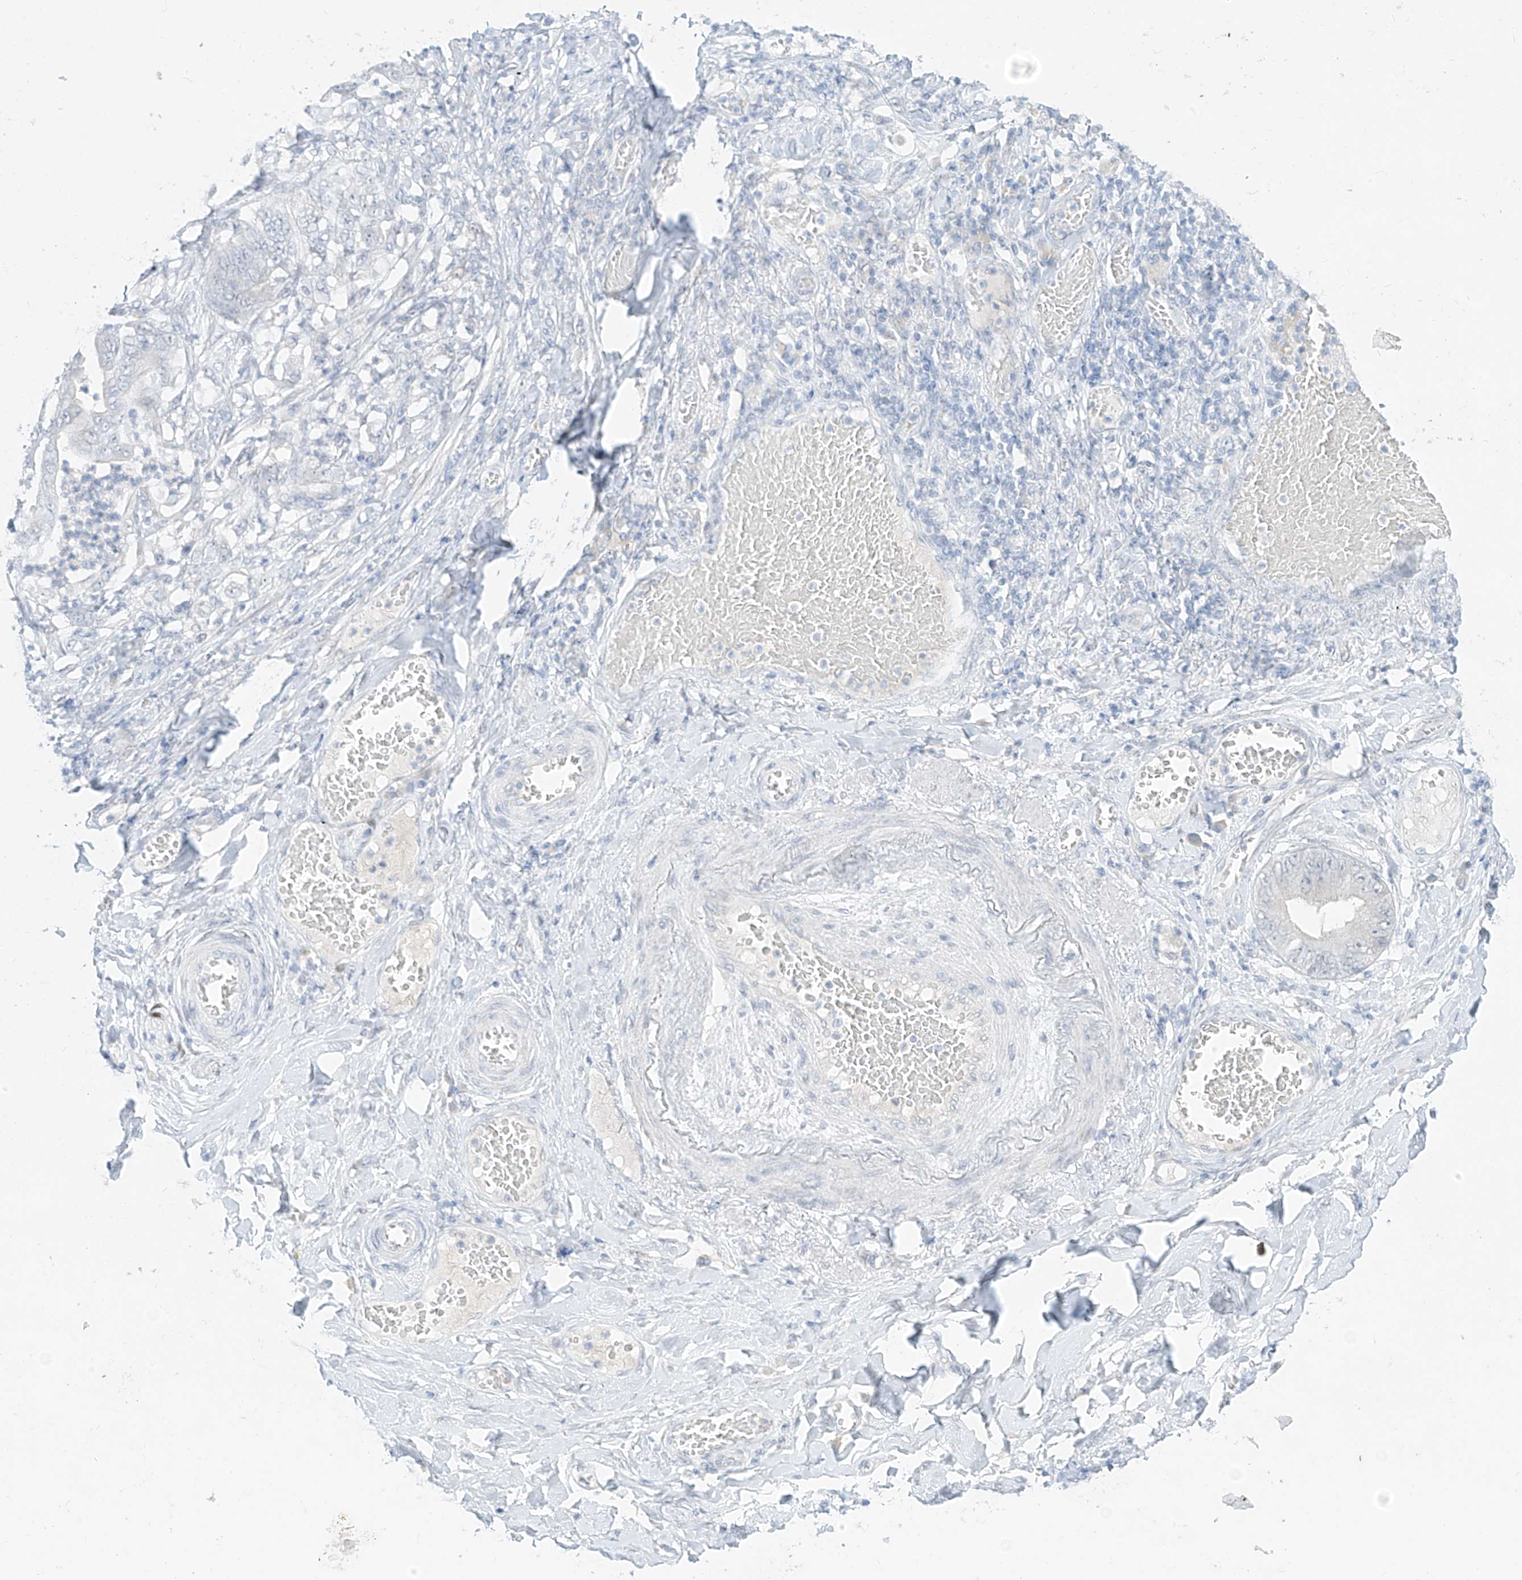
{"staining": {"intensity": "negative", "quantity": "none", "location": "none"}, "tissue": "stomach cancer", "cell_type": "Tumor cells", "image_type": "cancer", "snomed": [{"axis": "morphology", "description": "Adenocarcinoma, NOS"}, {"axis": "topography", "description": "Stomach"}], "caption": "High magnification brightfield microscopy of adenocarcinoma (stomach) stained with DAB (brown) and counterstained with hematoxylin (blue): tumor cells show no significant staining.", "gene": "BARX2", "patient": {"sex": "female", "age": 73}}